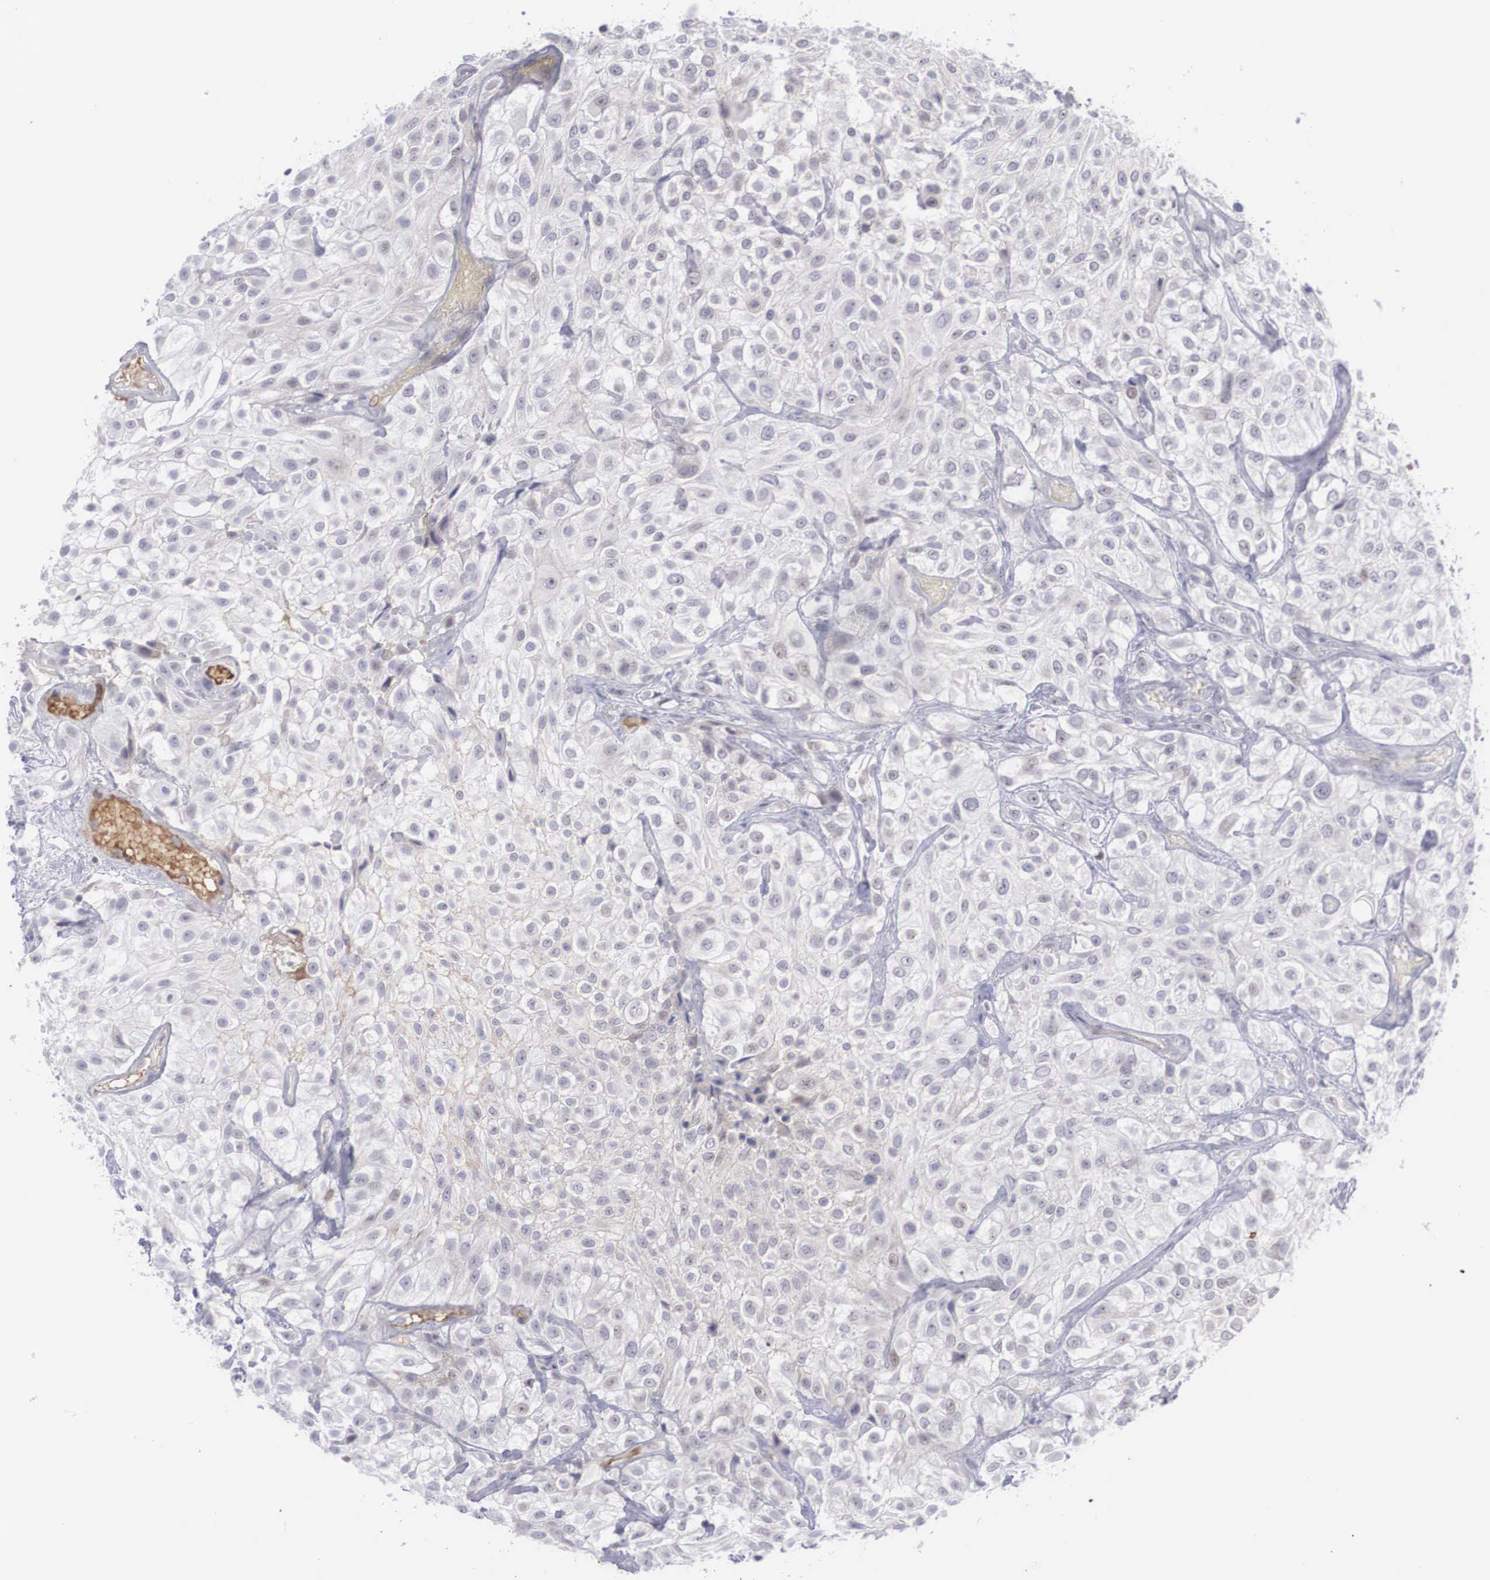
{"staining": {"intensity": "weak", "quantity": "<25%", "location": "nuclear"}, "tissue": "urothelial cancer", "cell_type": "Tumor cells", "image_type": "cancer", "snomed": [{"axis": "morphology", "description": "Urothelial carcinoma, High grade"}, {"axis": "topography", "description": "Urinary bladder"}], "caption": "An immunohistochemistry (IHC) micrograph of urothelial carcinoma (high-grade) is shown. There is no staining in tumor cells of urothelial carcinoma (high-grade). The staining was performed using DAB to visualize the protein expression in brown, while the nuclei were stained in blue with hematoxylin (Magnification: 20x).", "gene": "RBPJ", "patient": {"sex": "male", "age": 56}}